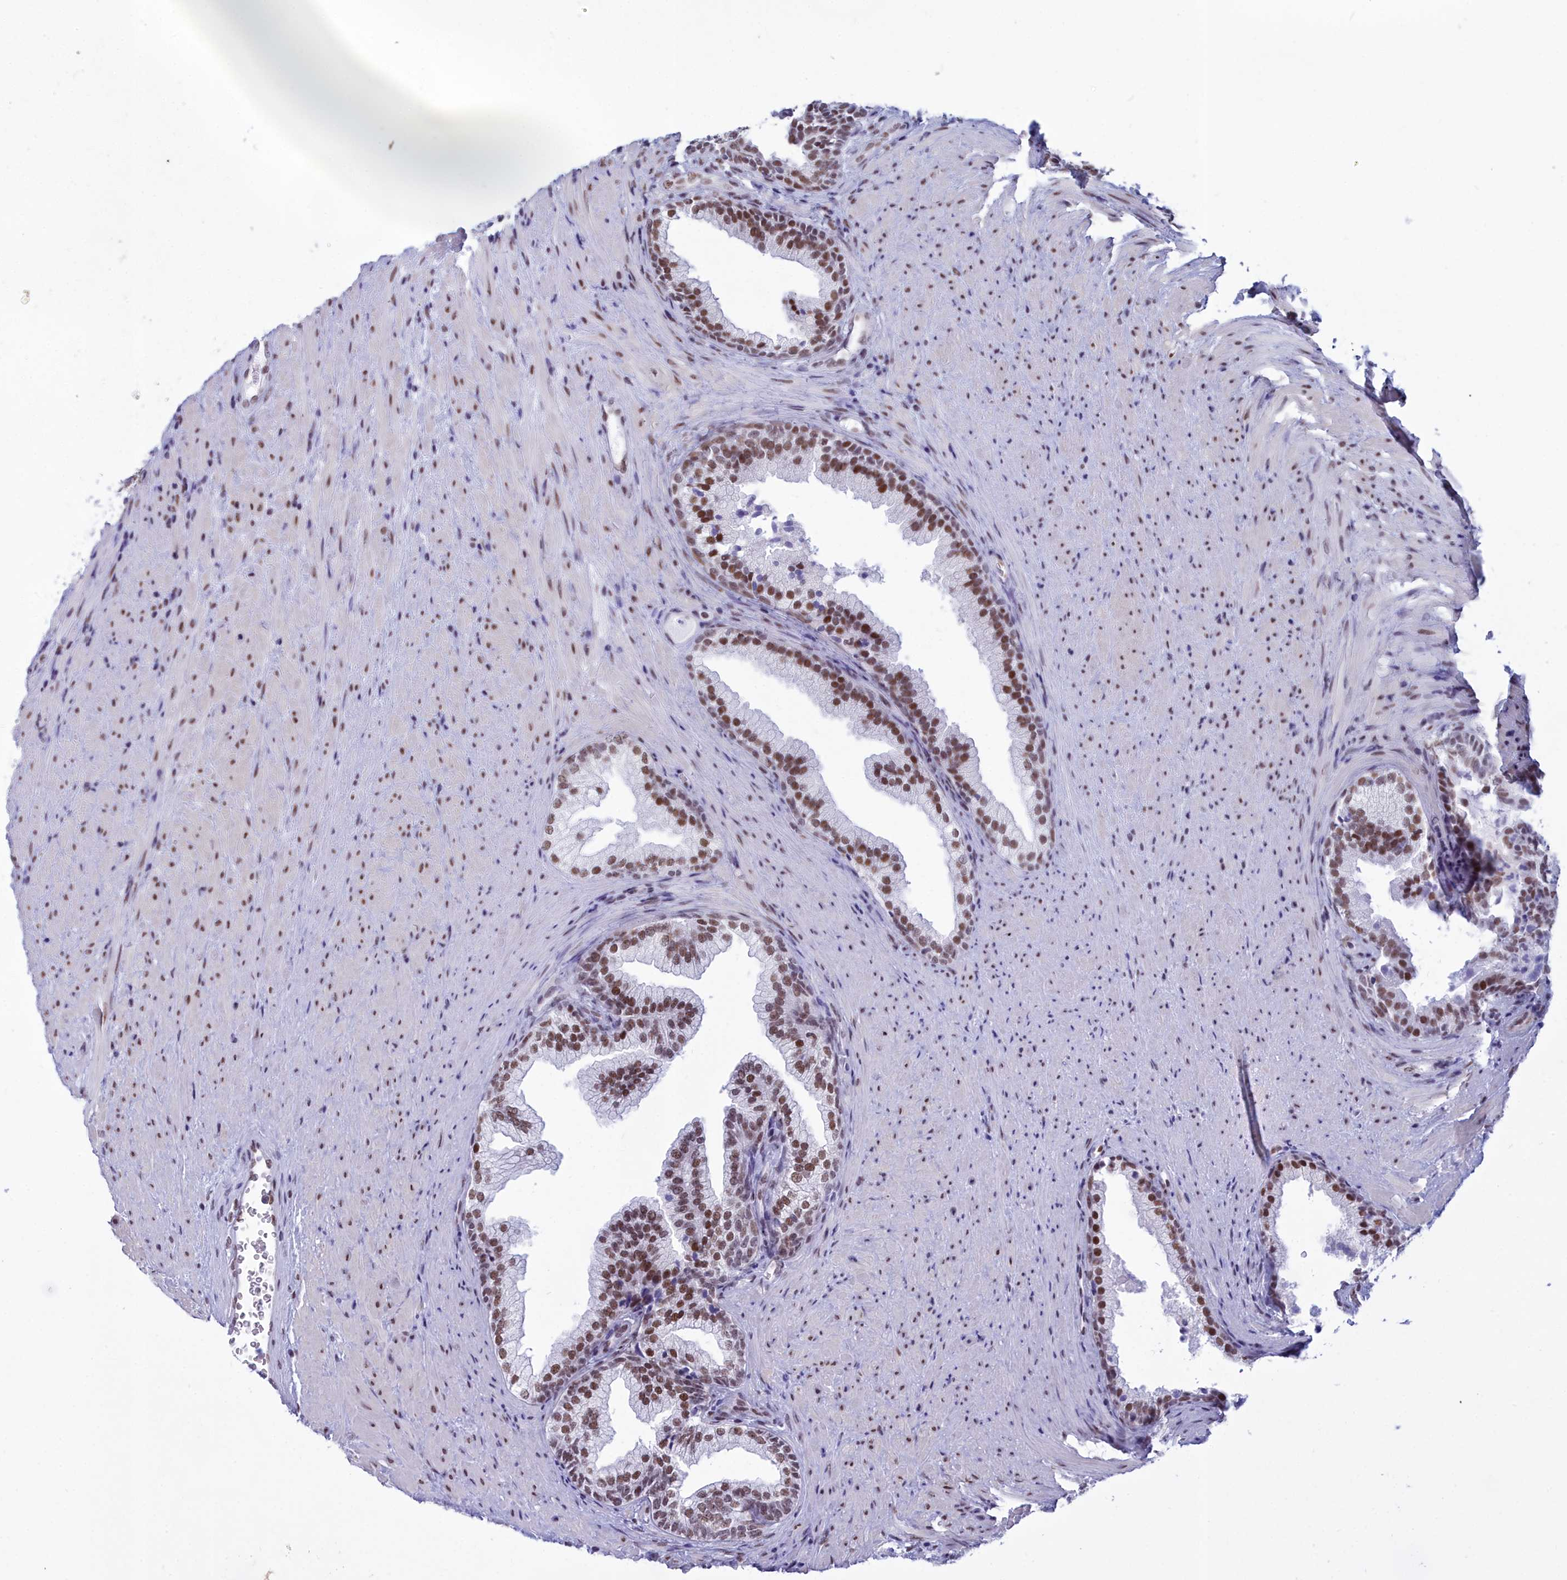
{"staining": {"intensity": "strong", "quantity": ">75%", "location": "nuclear"}, "tissue": "prostate", "cell_type": "Glandular cells", "image_type": "normal", "snomed": [{"axis": "morphology", "description": "Normal tissue, NOS"}, {"axis": "topography", "description": "Prostate"}], "caption": "Protein expression analysis of benign human prostate reveals strong nuclear expression in about >75% of glandular cells. (brown staining indicates protein expression, while blue staining denotes nuclei).", "gene": "CDC26", "patient": {"sex": "male", "age": 76}}